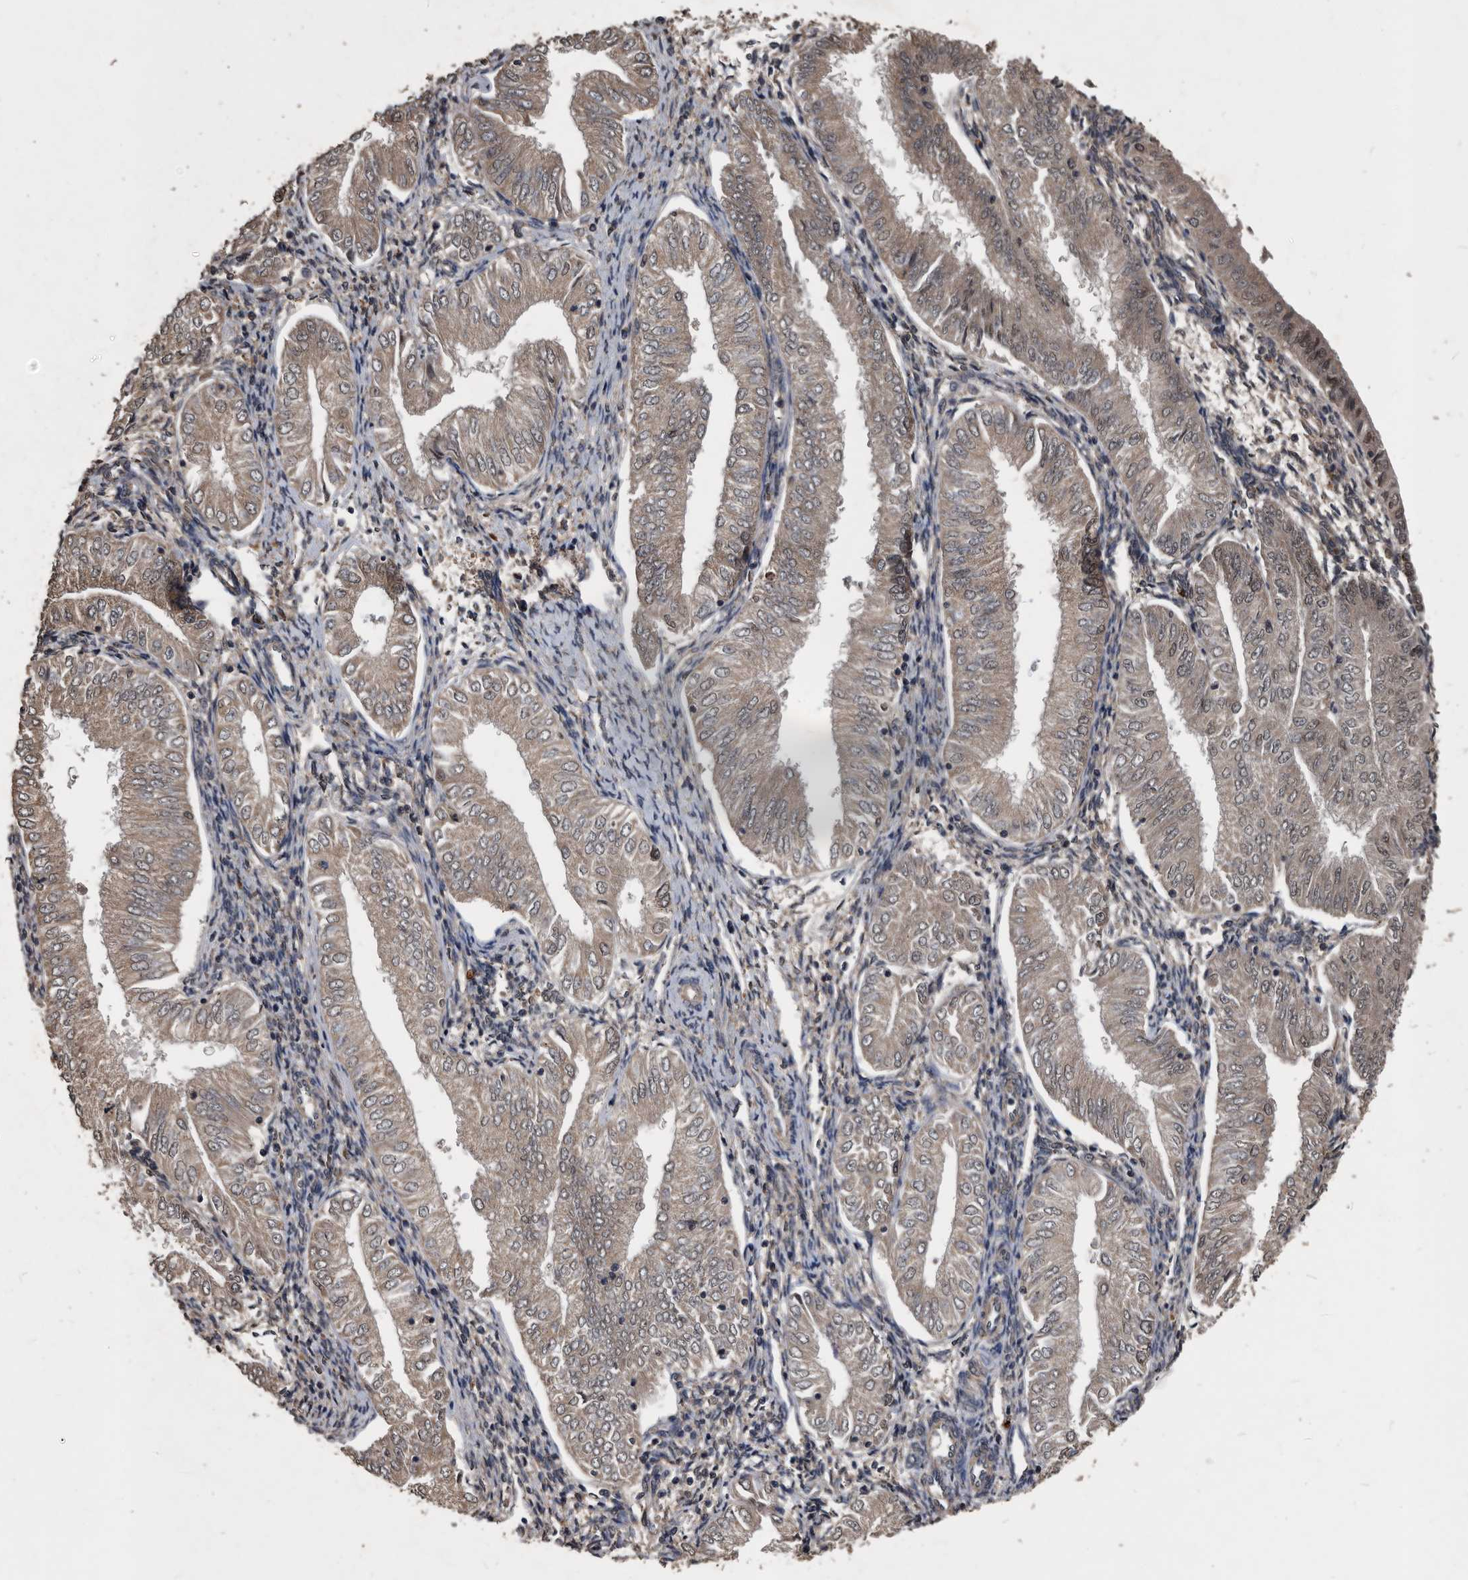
{"staining": {"intensity": "weak", "quantity": ">75%", "location": "cytoplasmic/membranous"}, "tissue": "endometrial cancer", "cell_type": "Tumor cells", "image_type": "cancer", "snomed": [{"axis": "morphology", "description": "Adenocarcinoma, NOS"}, {"axis": "topography", "description": "Endometrium"}], "caption": "A photomicrograph of endometrial cancer stained for a protein displays weak cytoplasmic/membranous brown staining in tumor cells.", "gene": "NRBP1", "patient": {"sex": "female", "age": 53}}